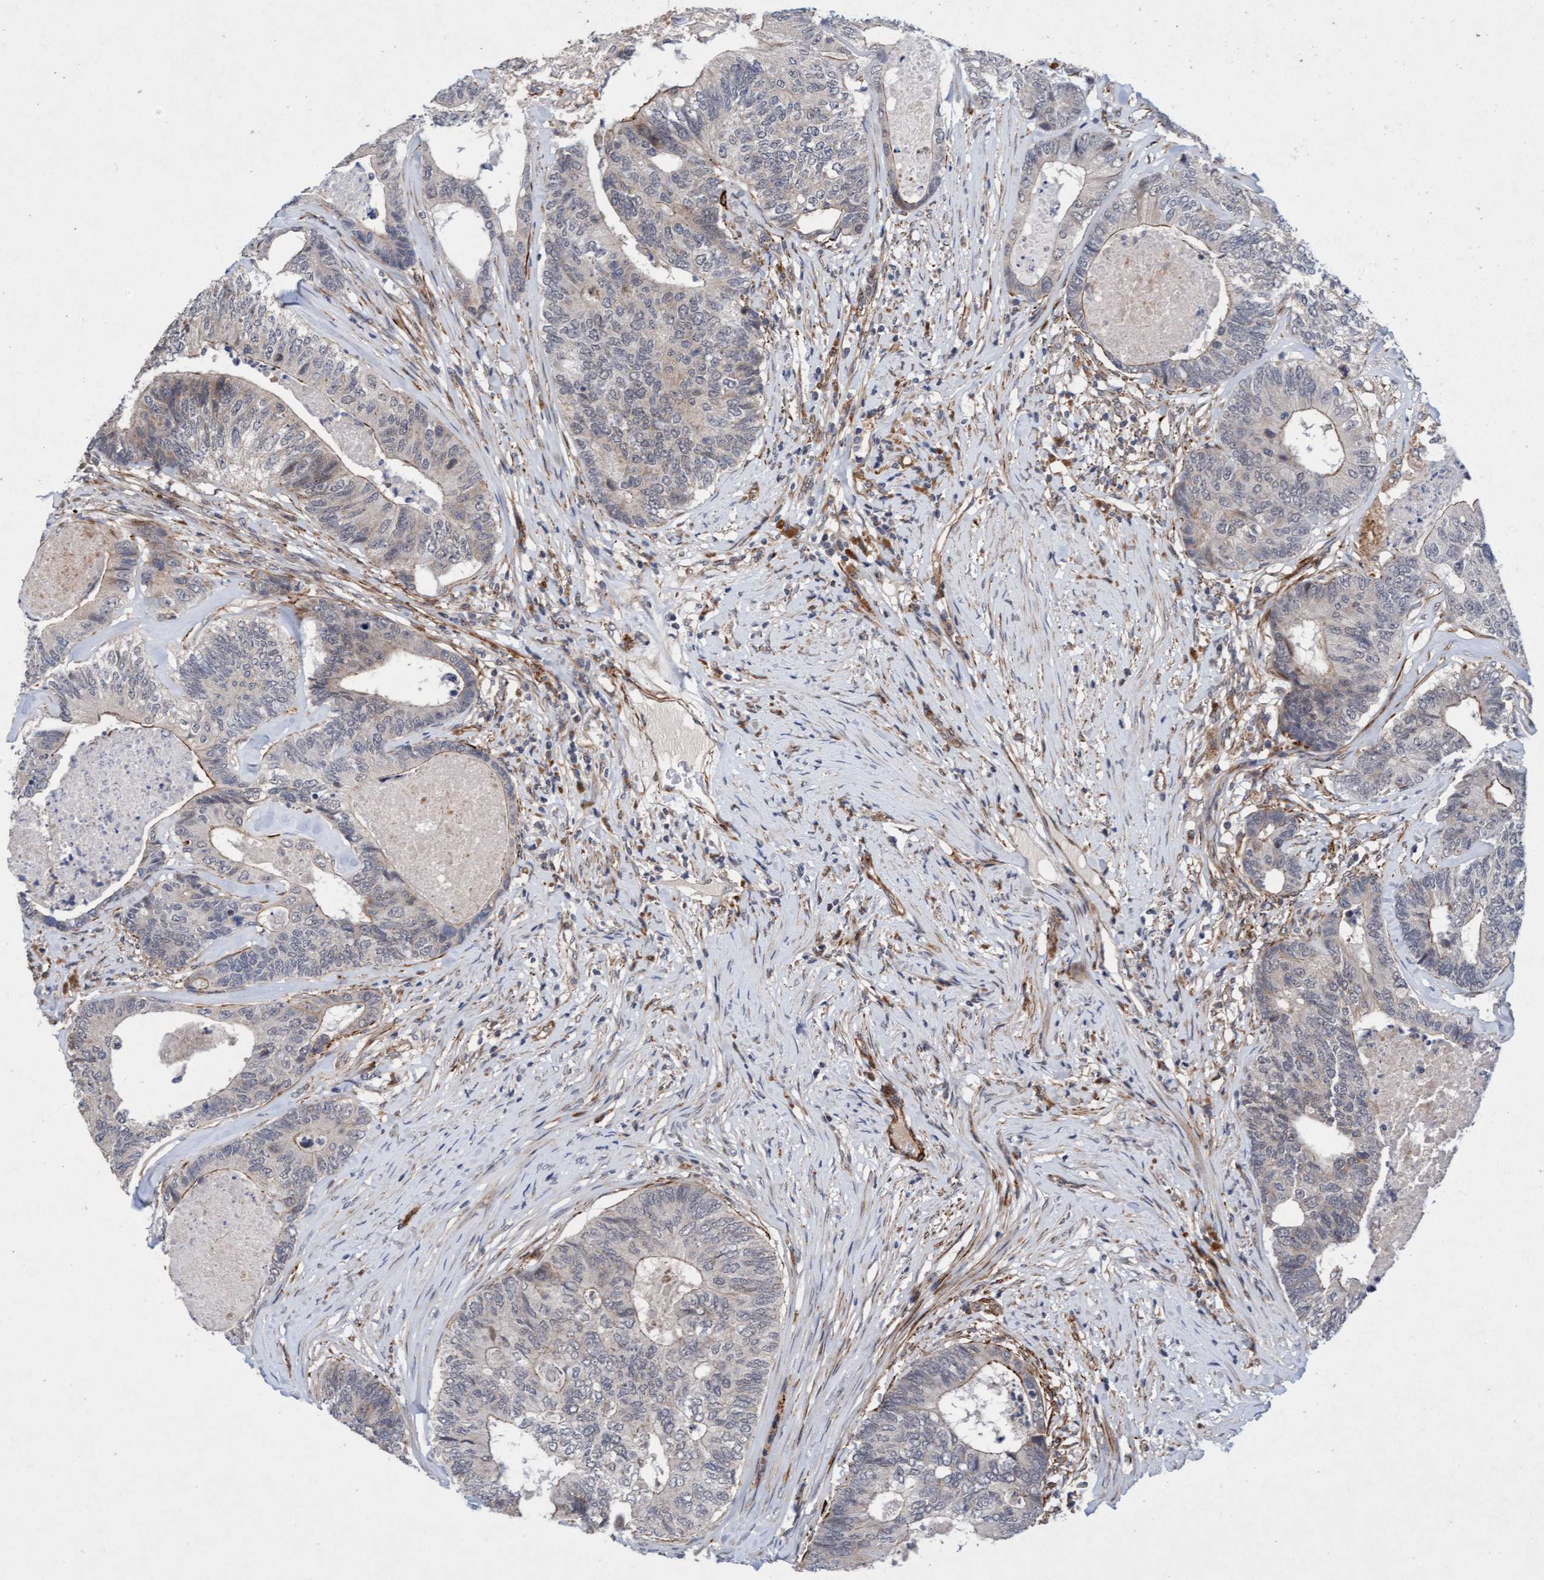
{"staining": {"intensity": "moderate", "quantity": "<25%", "location": "cytoplasmic/membranous"}, "tissue": "colorectal cancer", "cell_type": "Tumor cells", "image_type": "cancer", "snomed": [{"axis": "morphology", "description": "Adenocarcinoma, NOS"}, {"axis": "topography", "description": "Colon"}], "caption": "There is low levels of moderate cytoplasmic/membranous staining in tumor cells of adenocarcinoma (colorectal), as demonstrated by immunohistochemical staining (brown color).", "gene": "TMEM70", "patient": {"sex": "female", "age": 67}}